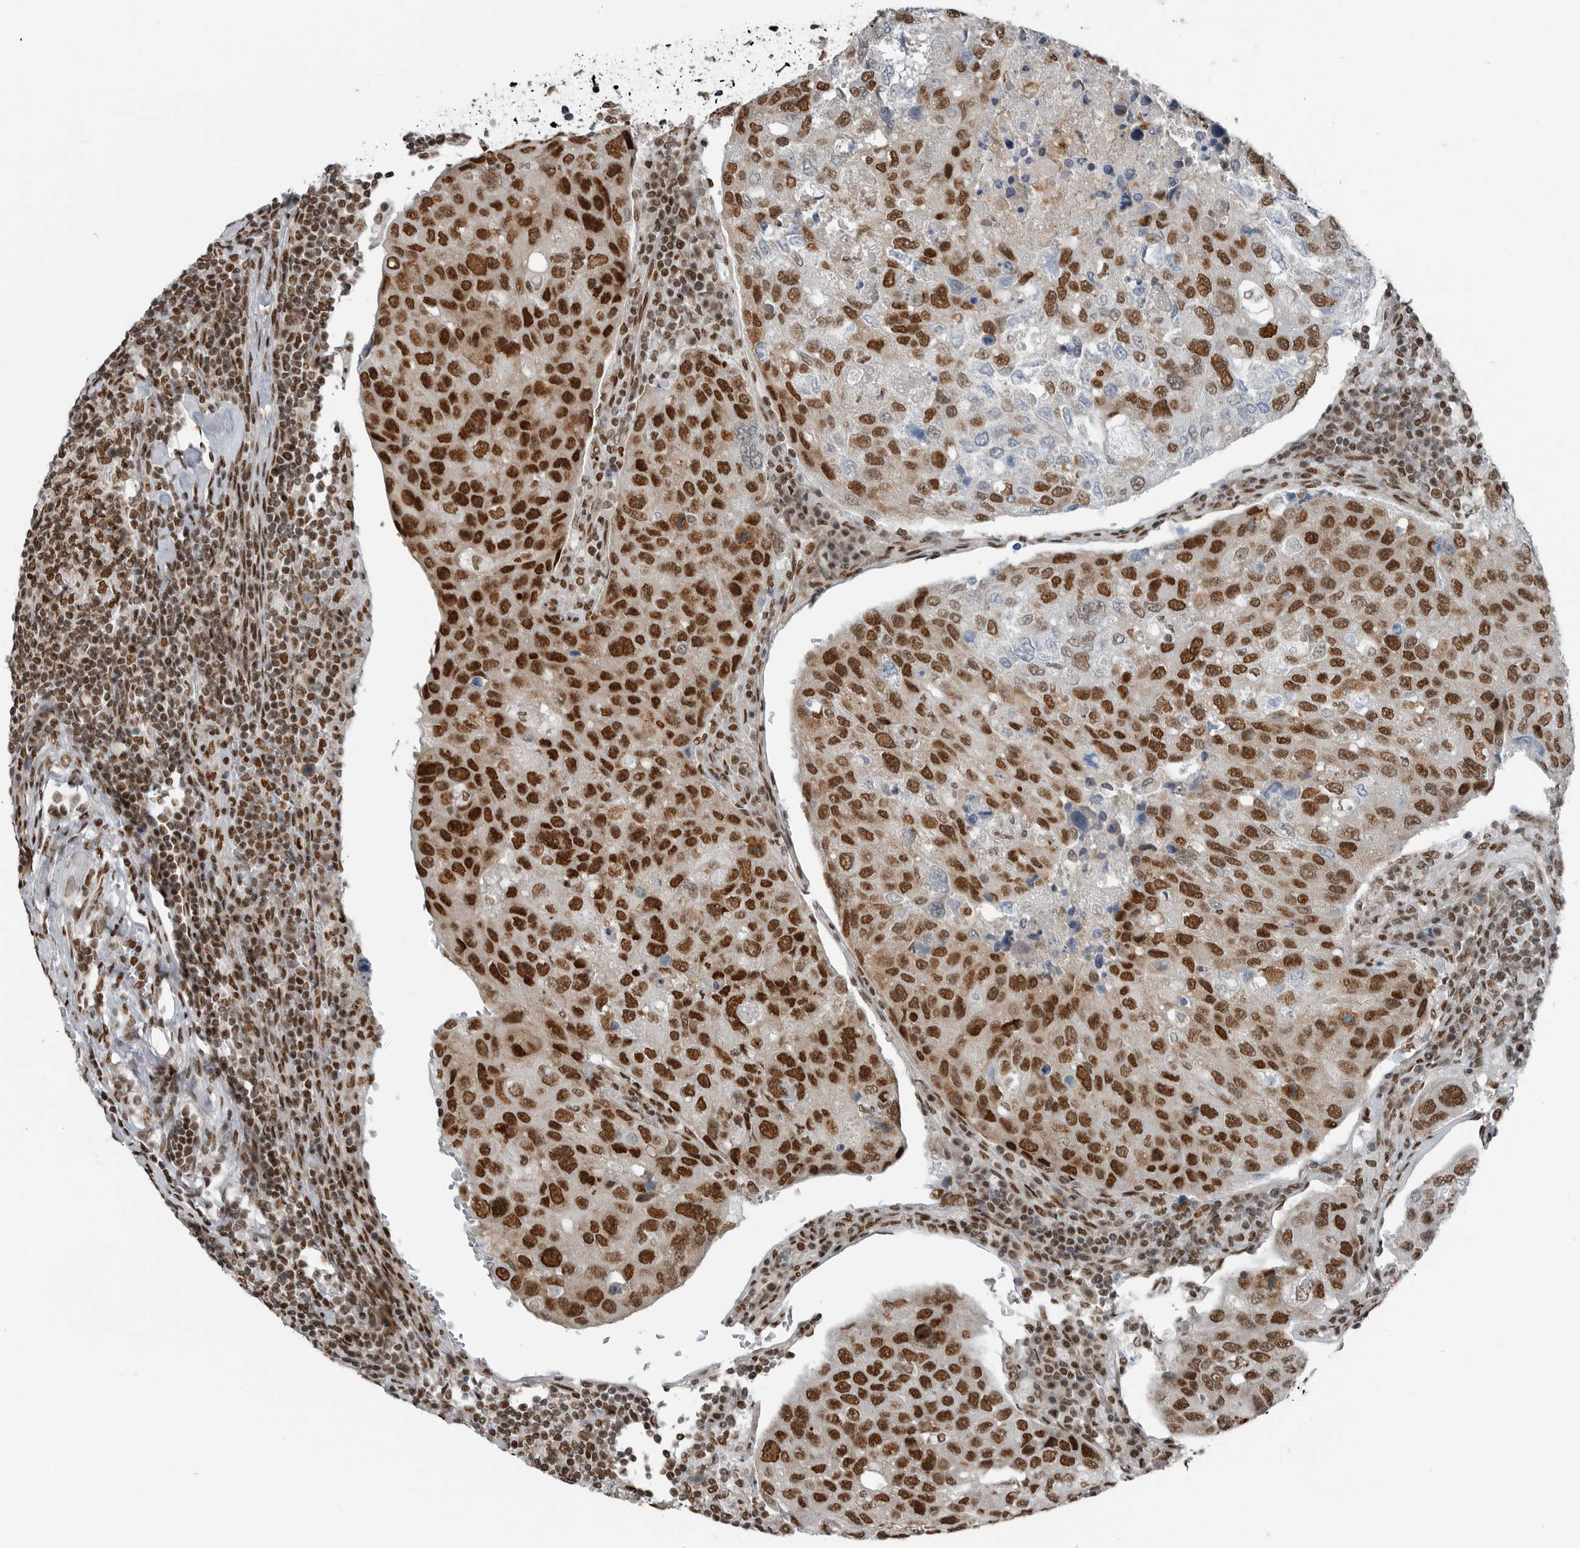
{"staining": {"intensity": "strong", "quantity": ">75%", "location": "nuclear"}, "tissue": "urothelial cancer", "cell_type": "Tumor cells", "image_type": "cancer", "snomed": [{"axis": "morphology", "description": "Urothelial carcinoma, High grade"}, {"axis": "topography", "description": "Lymph node"}, {"axis": "topography", "description": "Urinary bladder"}], "caption": "A brown stain shows strong nuclear staining of a protein in urothelial cancer tumor cells. (Brightfield microscopy of DAB IHC at high magnification).", "gene": "BLZF1", "patient": {"sex": "male", "age": 51}}